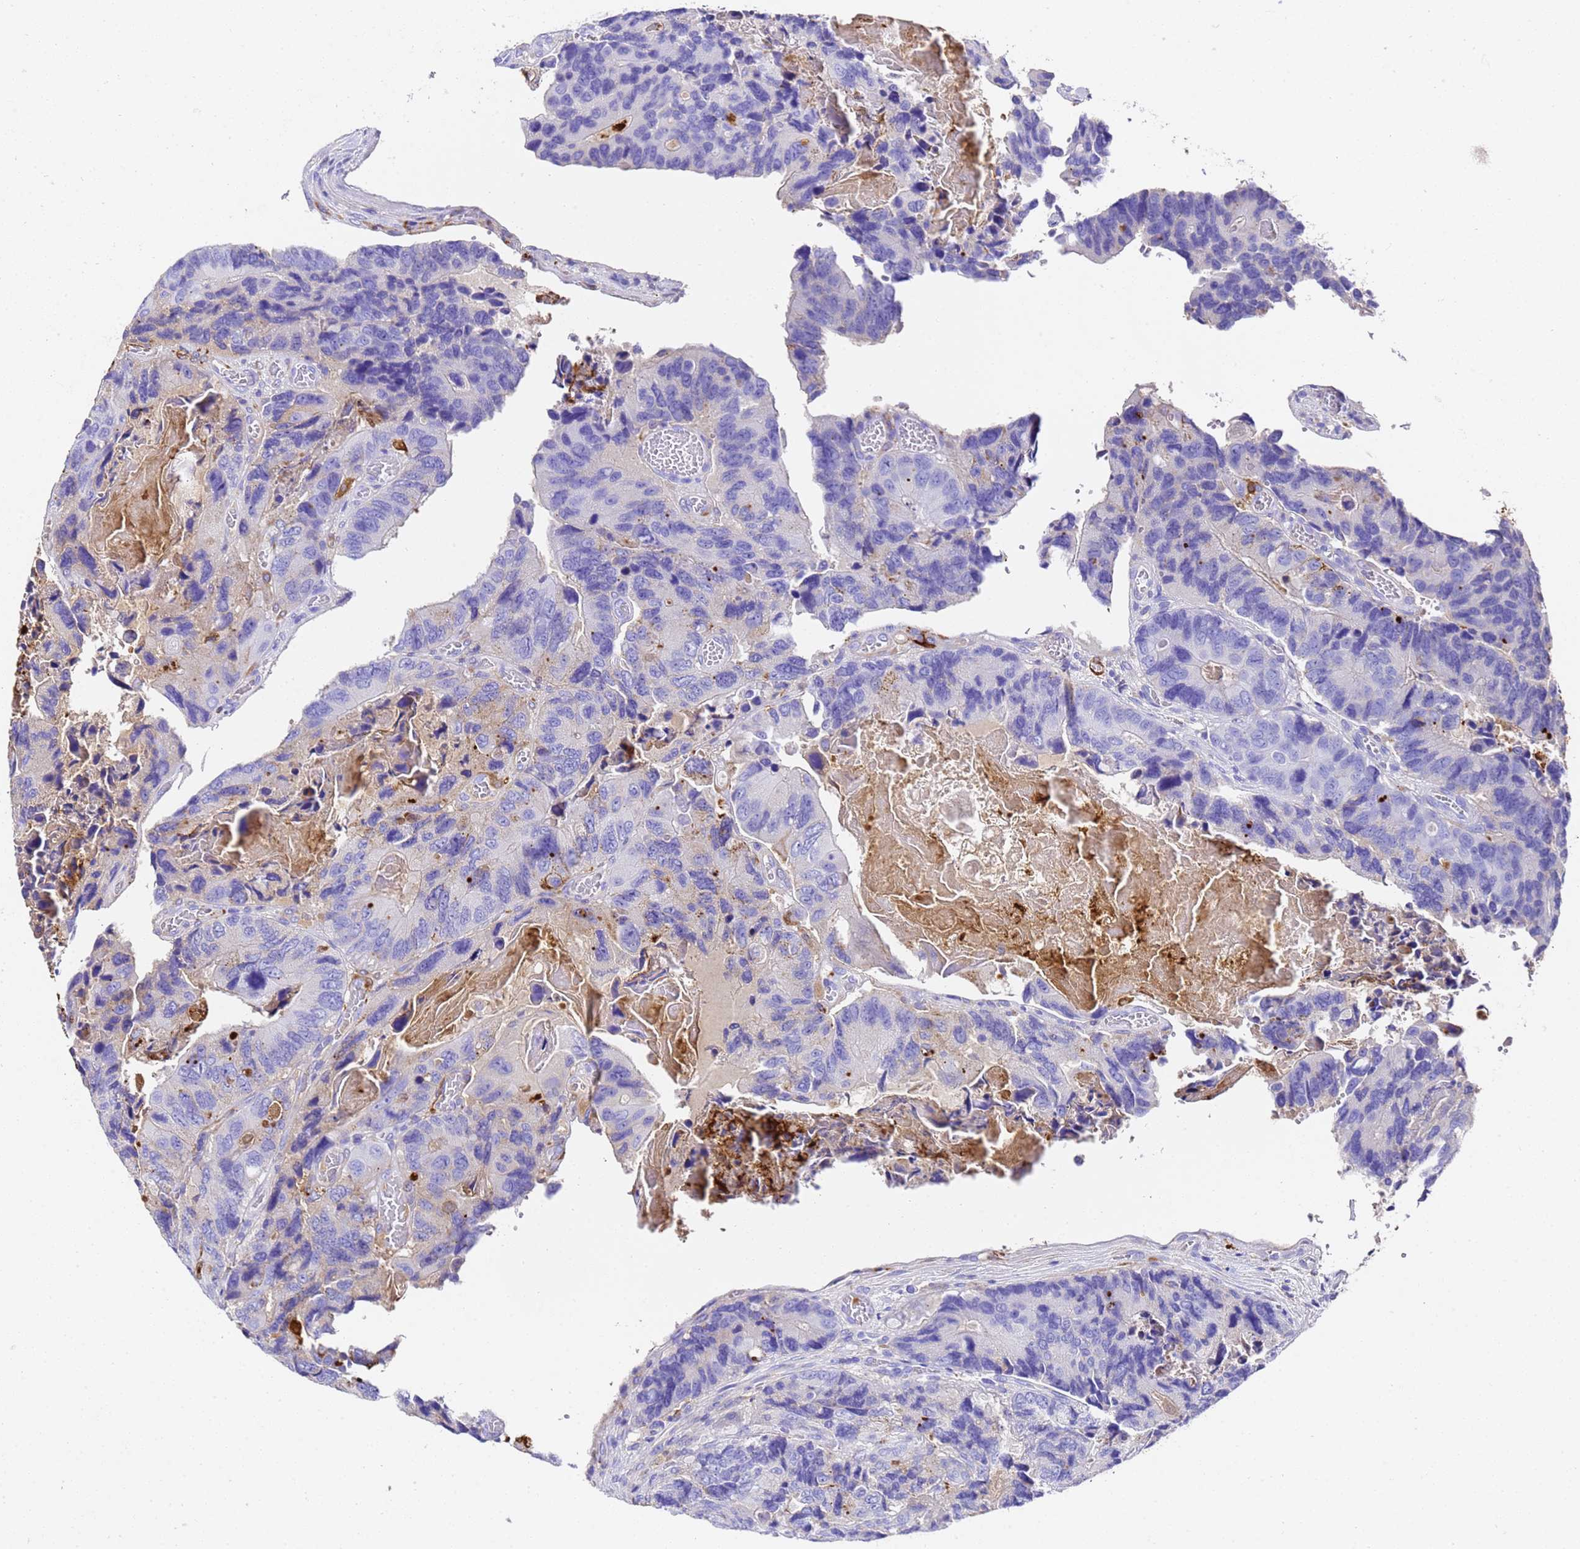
{"staining": {"intensity": "negative", "quantity": "none", "location": "none"}, "tissue": "colorectal cancer", "cell_type": "Tumor cells", "image_type": "cancer", "snomed": [{"axis": "morphology", "description": "Adenocarcinoma, NOS"}, {"axis": "topography", "description": "Colon"}], "caption": "A photomicrograph of human adenocarcinoma (colorectal) is negative for staining in tumor cells. (Stains: DAB immunohistochemistry with hematoxylin counter stain, Microscopy: brightfield microscopy at high magnification).", "gene": "FTL", "patient": {"sex": "male", "age": 84}}